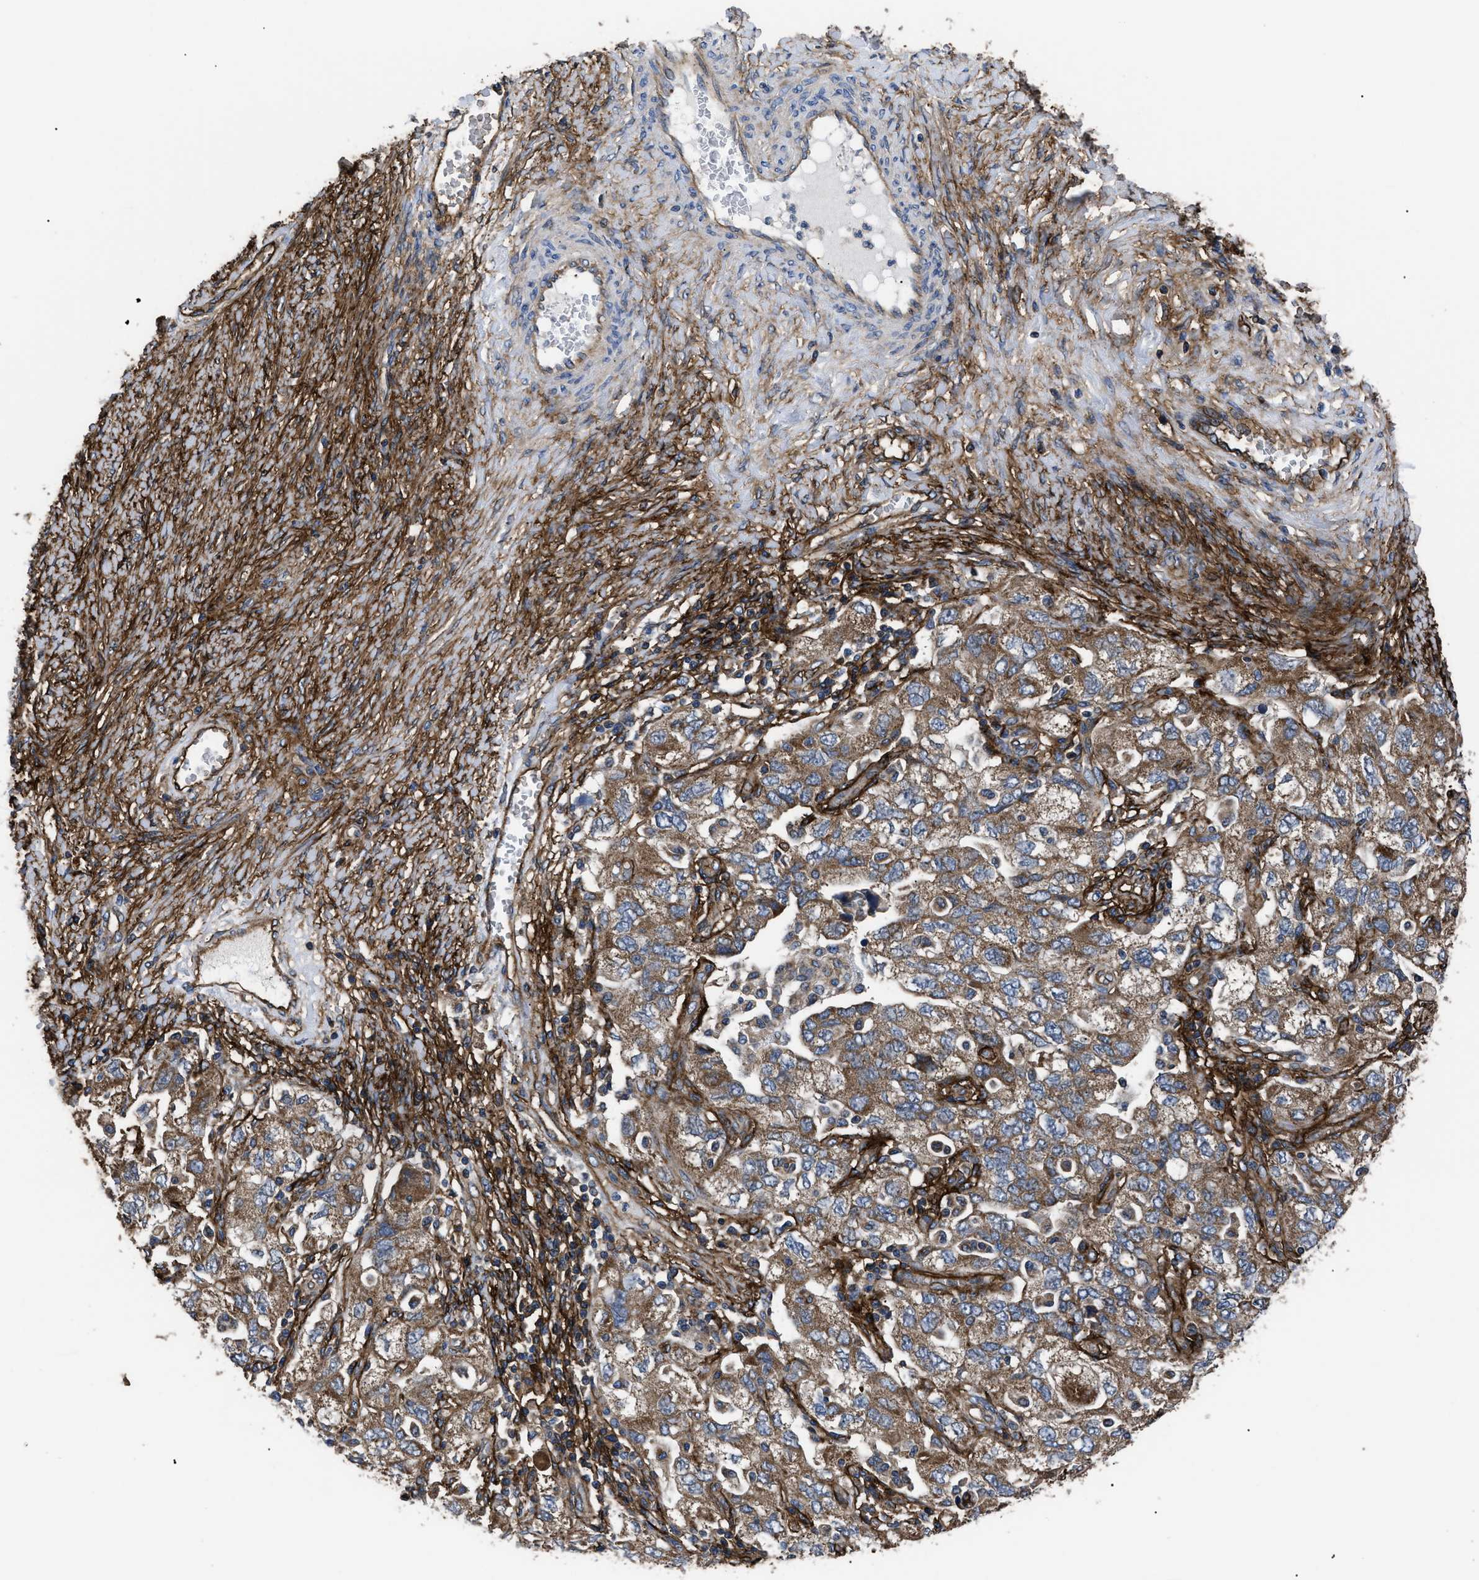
{"staining": {"intensity": "weak", "quantity": ">75%", "location": "cytoplasmic/membranous"}, "tissue": "ovarian cancer", "cell_type": "Tumor cells", "image_type": "cancer", "snomed": [{"axis": "morphology", "description": "Carcinoma, NOS"}, {"axis": "morphology", "description": "Cystadenocarcinoma, serous, NOS"}, {"axis": "topography", "description": "Ovary"}], "caption": "Immunohistochemistry (DAB) staining of human ovarian cancer exhibits weak cytoplasmic/membranous protein positivity in approximately >75% of tumor cells.", "gene": "NT5E", "patient": {"sex": "female", "age": 69}}